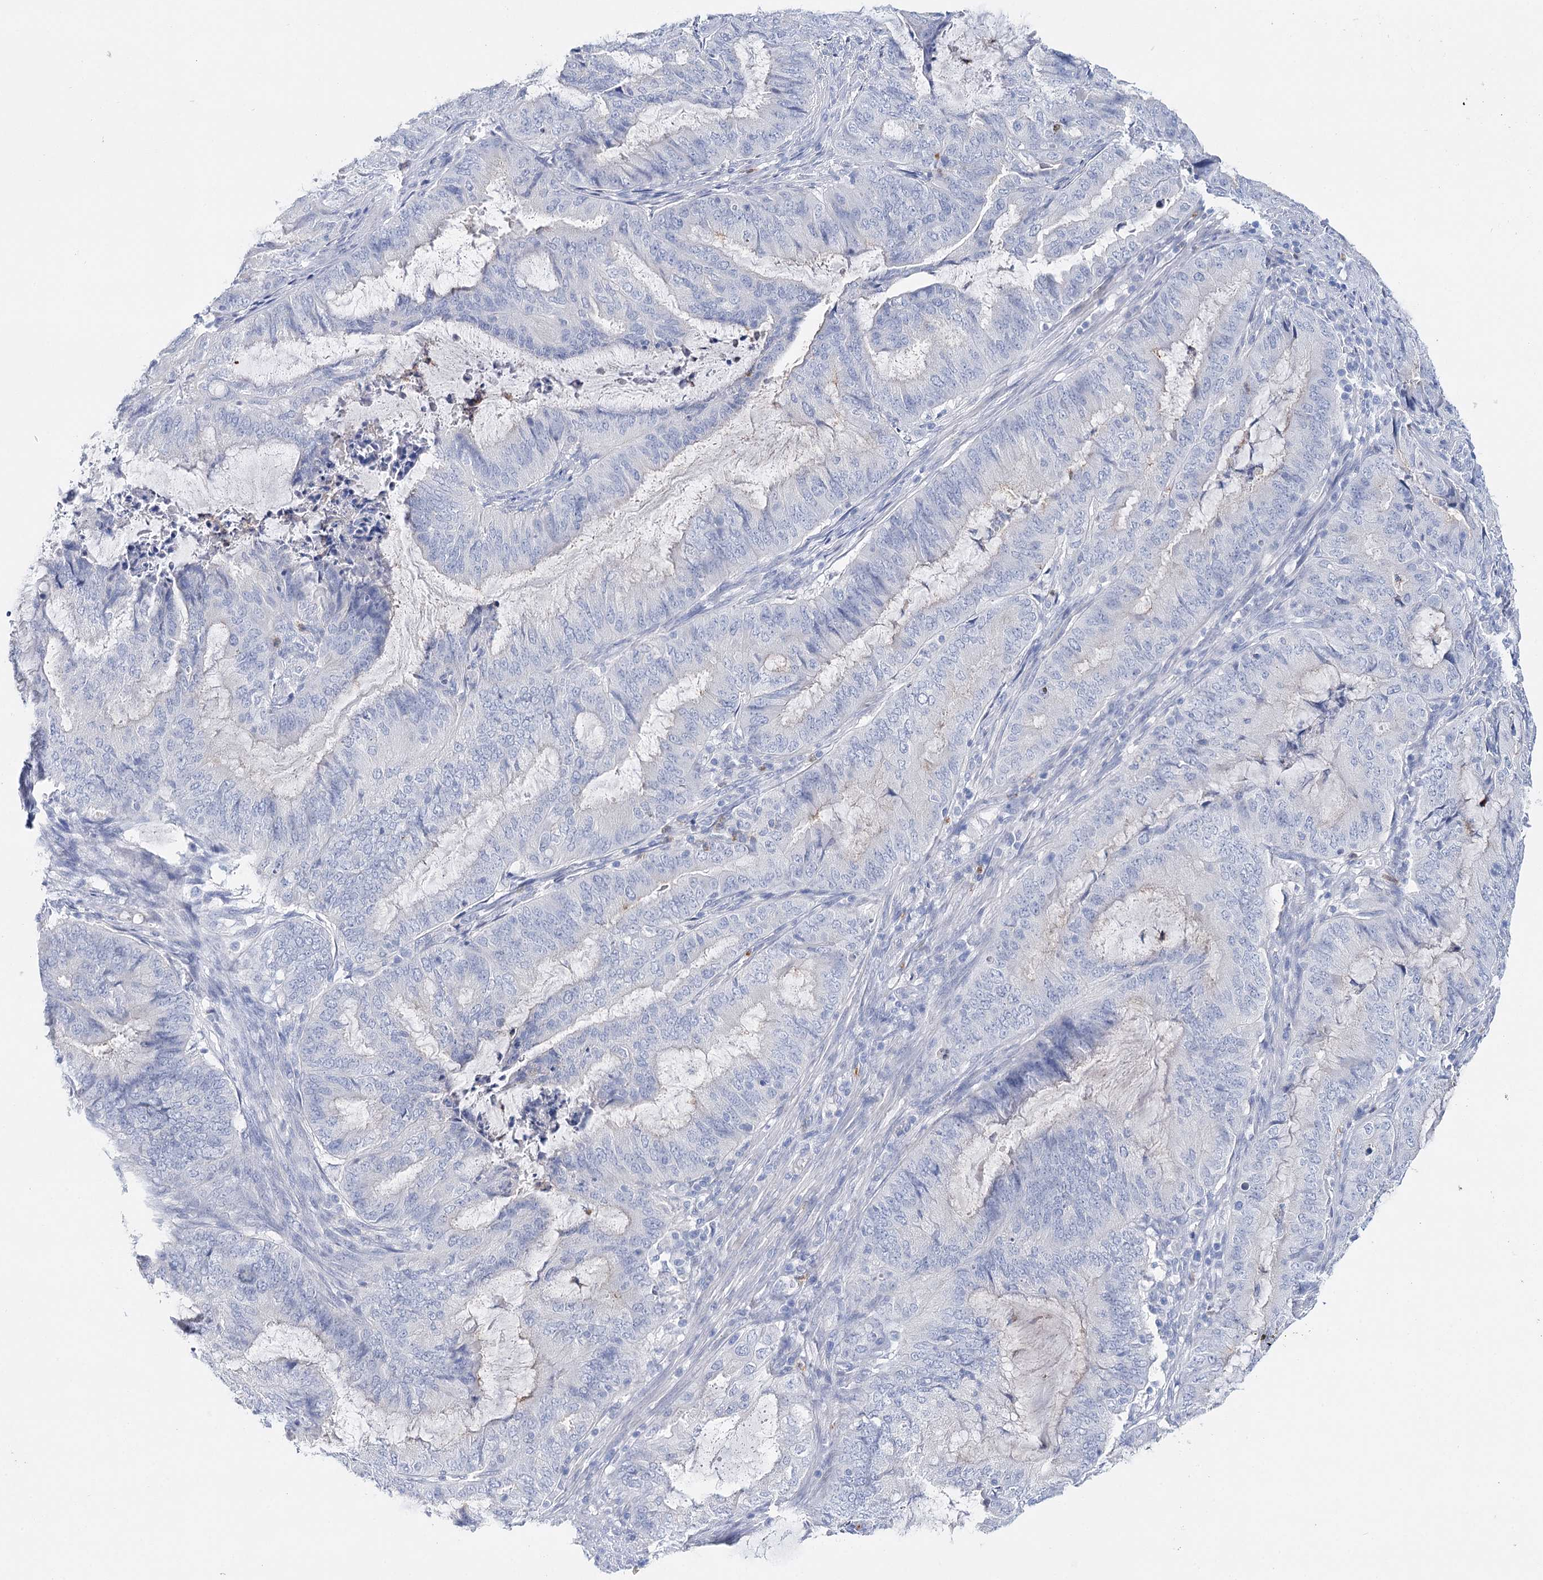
{"staining": {"intensity": "negative", "quantity": "none", "location": "none"}, "tissue": "endometrial cancer", "cell_type": "Tumor cells", "image_type": "cancer", "snomed": [{"axis": "morphology", "description": "Adenocarcinoma, NOS"}, {"axis": "topography", "description": "Endometrium"}], "caption": "High power microscopy histopathology image of an immunohistochemistry image of adenocarcinoma (endometrial), revealing no significant staining in tumor cells. (Stains: DAB (3,3'-diaminobenzidine) immunohistochemistry with hematoxylin counter stain, Microscopy: brightfield microscopy at high magnification).", "gene": "CEACAM8", "patient": {"sex": "female", "age": 51}}